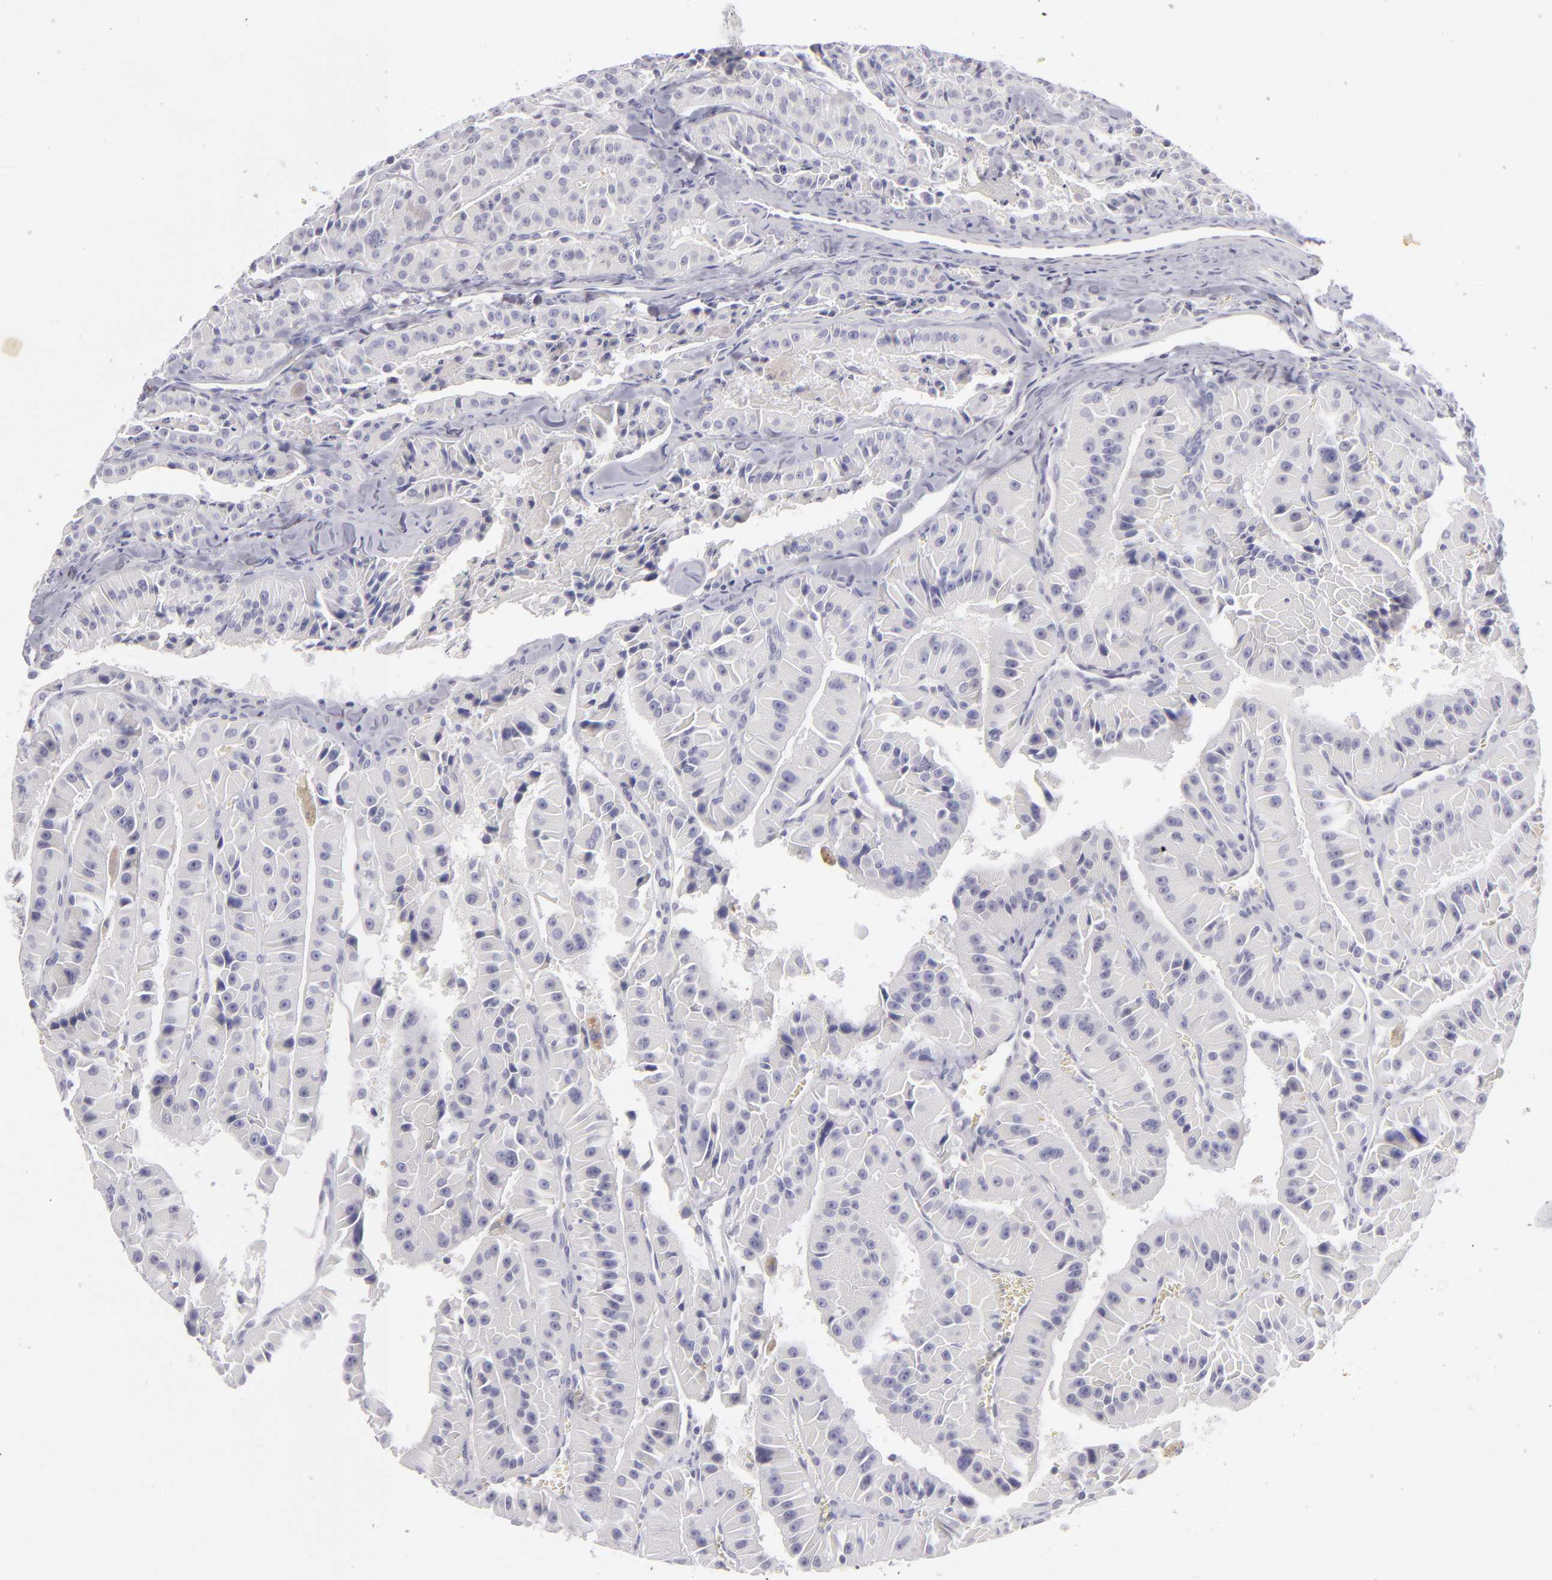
{"staining": {"intensity": "negative", "quantity": "none", "location": "none"}, "tissue": "thyroid cancer", "cell_type": "Tumor cells", "image_type": "cancer", "snomed": [{"axis": "morphology", "description": "Carcinoma, NOS"}, {"axis": "topography", "description": "Thyroid gland"}], "caption": "This is a histopathology image of immunohistochemistry (IHC) staining of thyroid carcinoma, which shows no expression in tumor cells.", "gene": "TNNC1", "patient": {"sex": "male", "age": 76}}